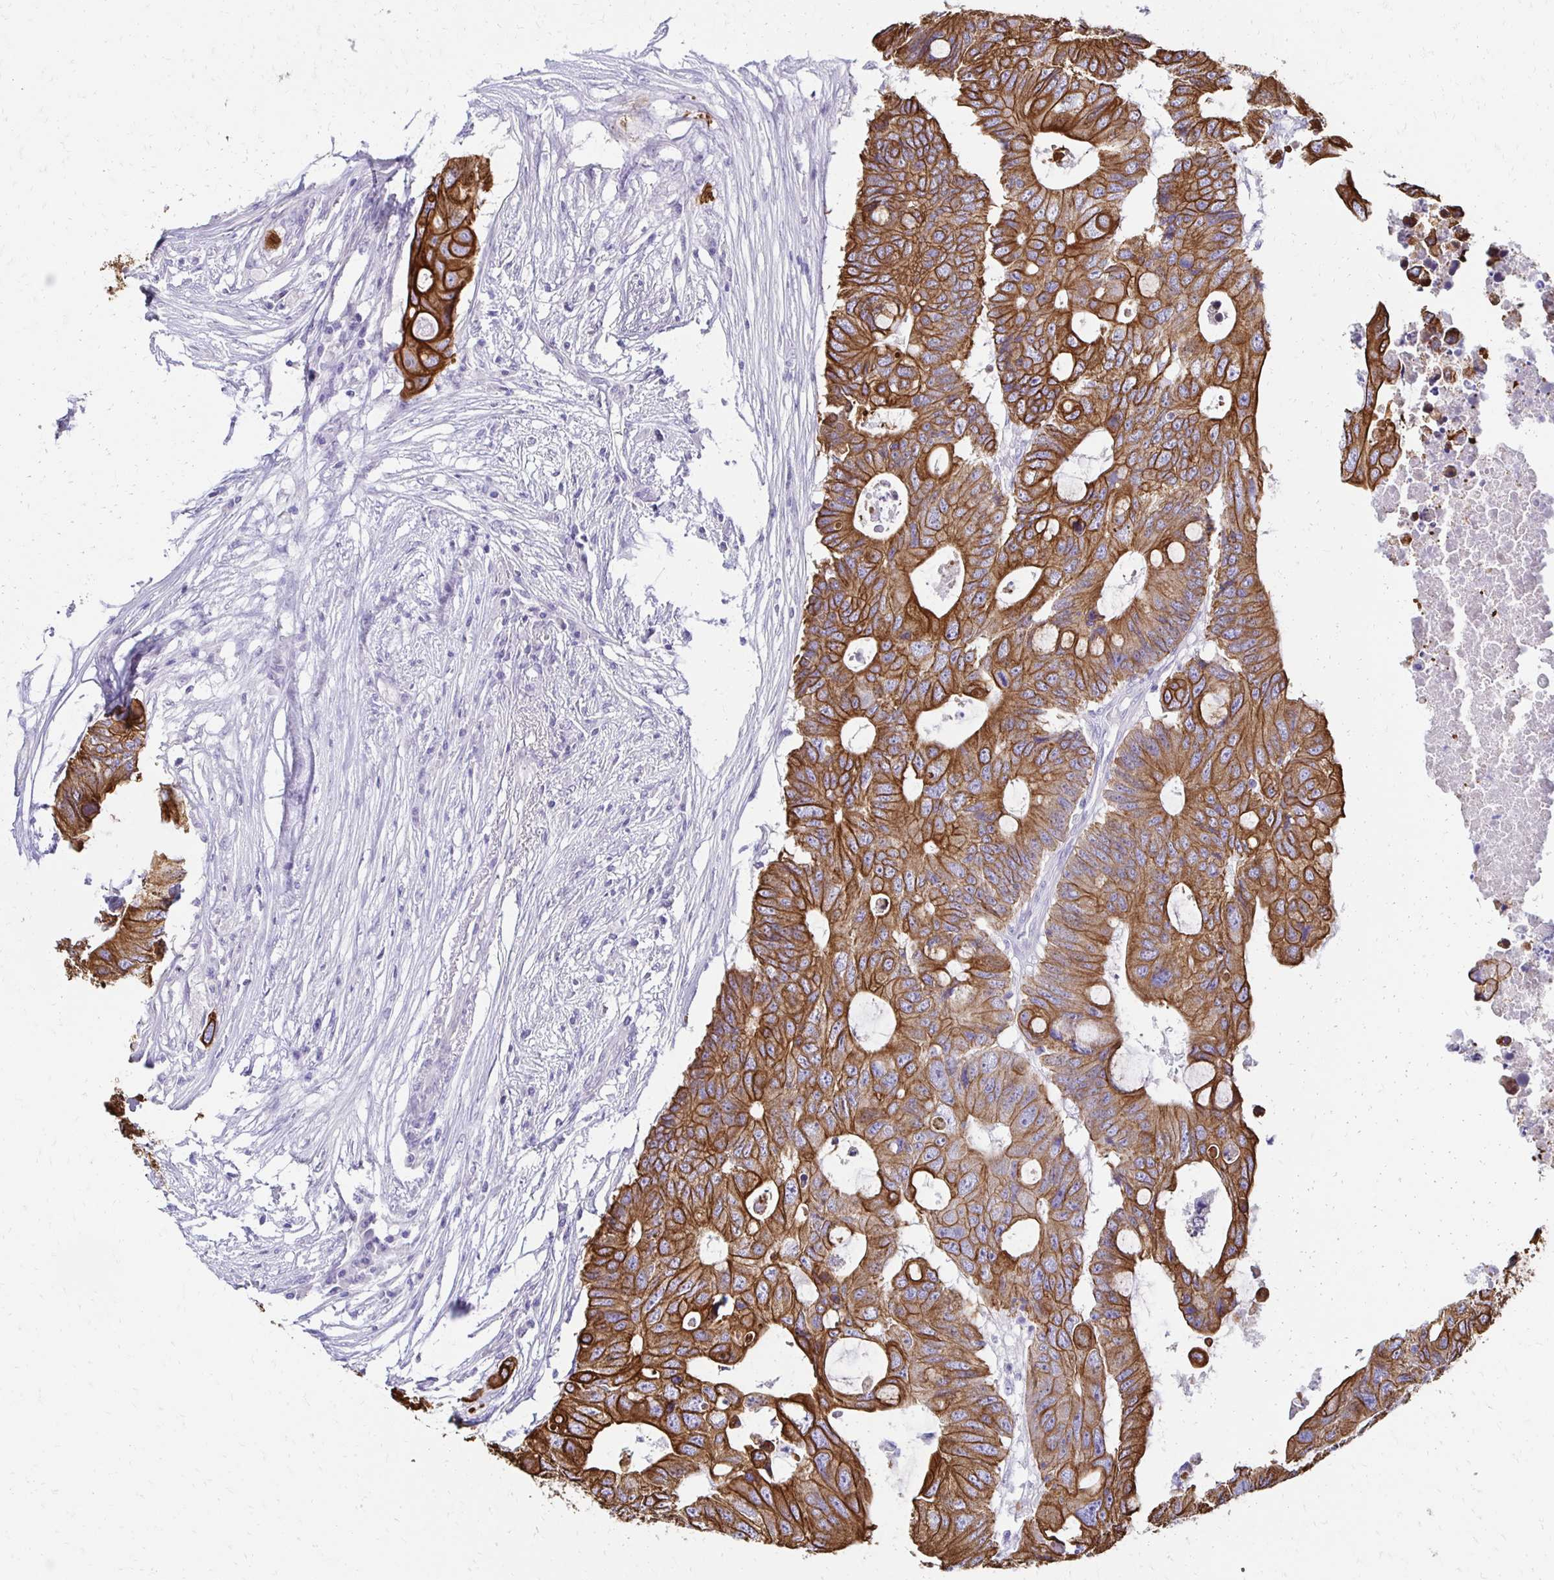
{"staining": {"intensity": "strong", "quantity": ">75%", "location": "cytoplasmic/membranous"}, "tissue": "colorectal cancer", "cell_type": "Tumor cells", "image_type": "cancer", "snomed": [{"axis": "morphology", "description": "Adenocarcinoma, NOS"}, {"axis": "topography", "description": "Colon"}], "caption": "Human colorectal cancer (adenocarcinoma) stained for a protein (brown) reveals strong cytoplasmic/membranous positive staining in about >75% of tumor cells.", "gene": "C1QTNF2", "patient": {"sex": "male", "age": 71}}